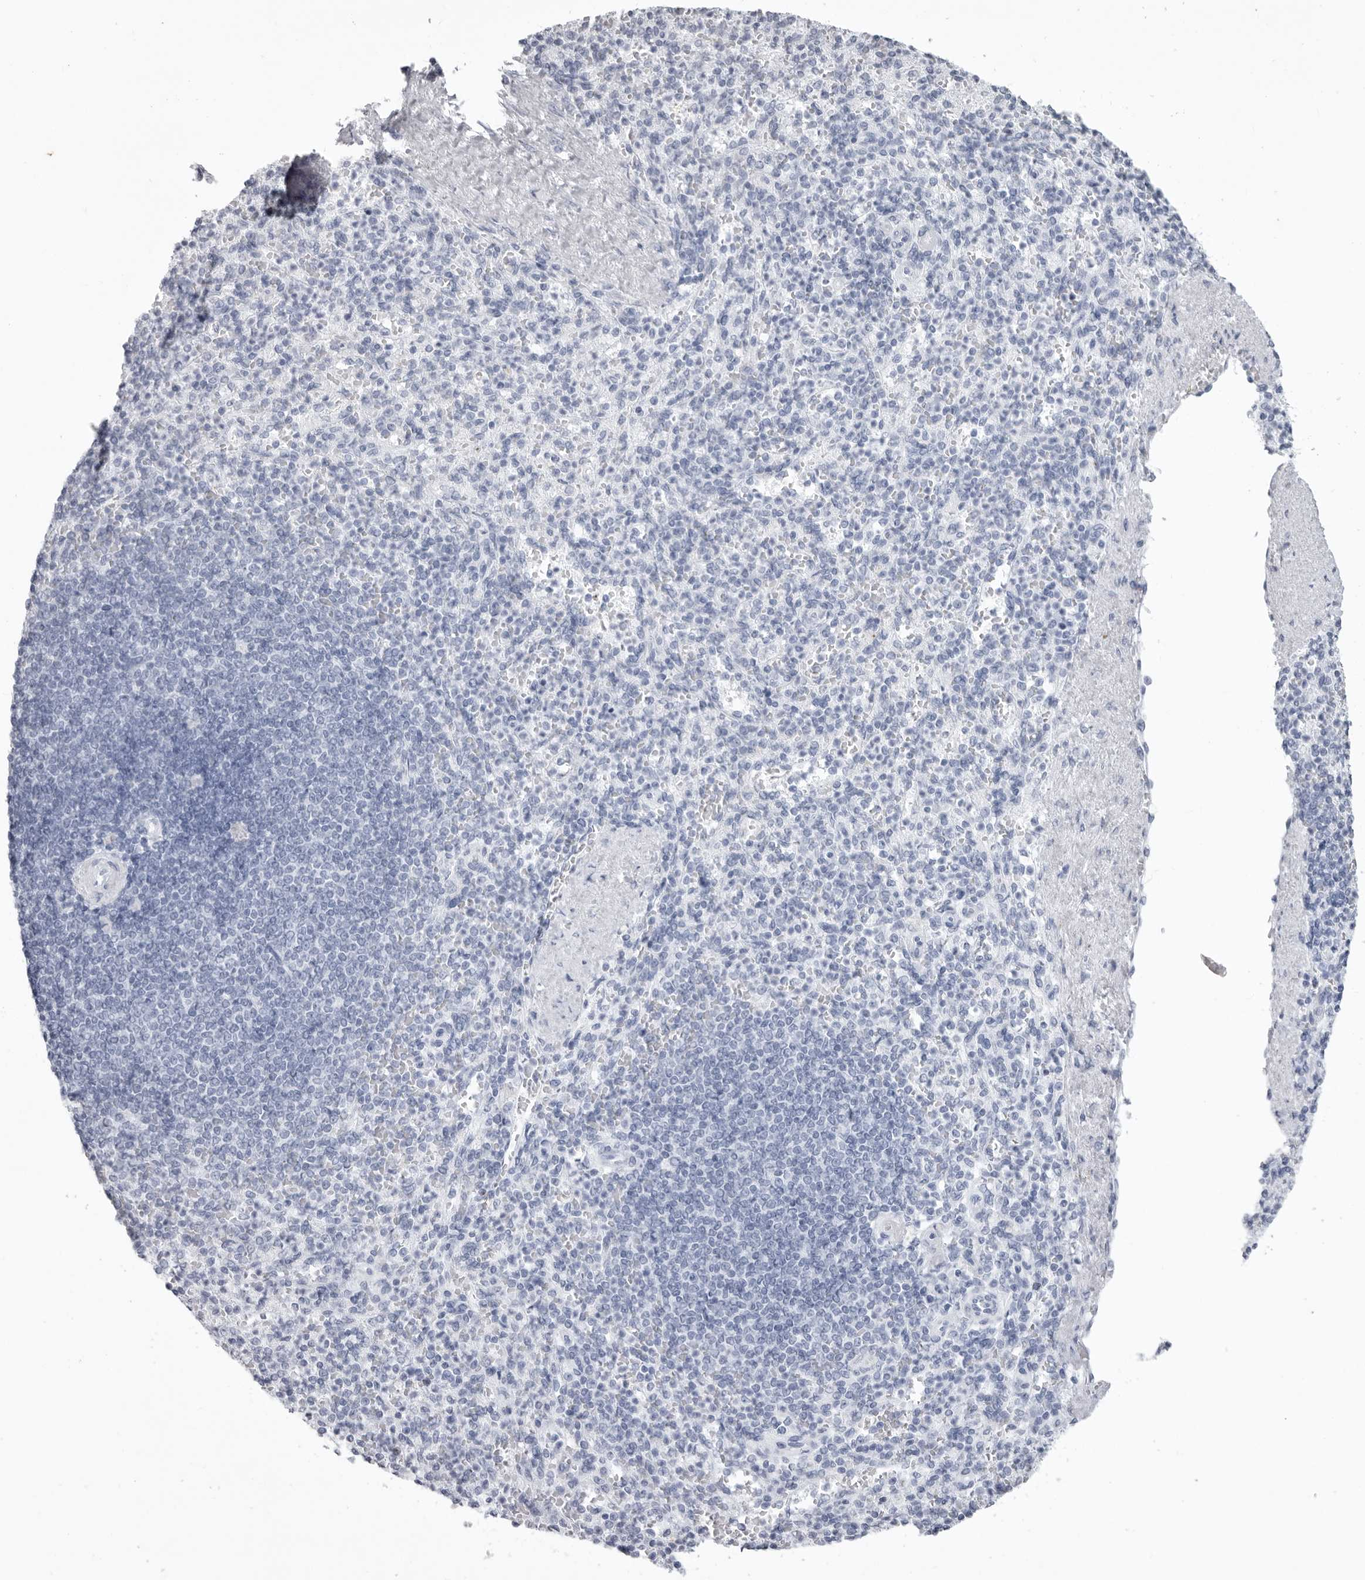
{"staining": {"intensity": "negative", "quantity": "none", "location": "none"}, "tissue": "spleen", "cell_type": "Cells in red pulp", "image_type": "normal", "snomed": [{"axis": "morphology", "description": "Normal tissue, NOS"}, {"axis": "topography", "description": "Spleen"}], "caption": "Unremarkable spleen was stained to show a protein in brown. There is no significant staining in cells in red pulp. (Brightfield microscopy of DAB immunohistochemistry (IHC) at high magnification).", "gene": "KLK9", "patient": {"sex": "female", "age": 74}}